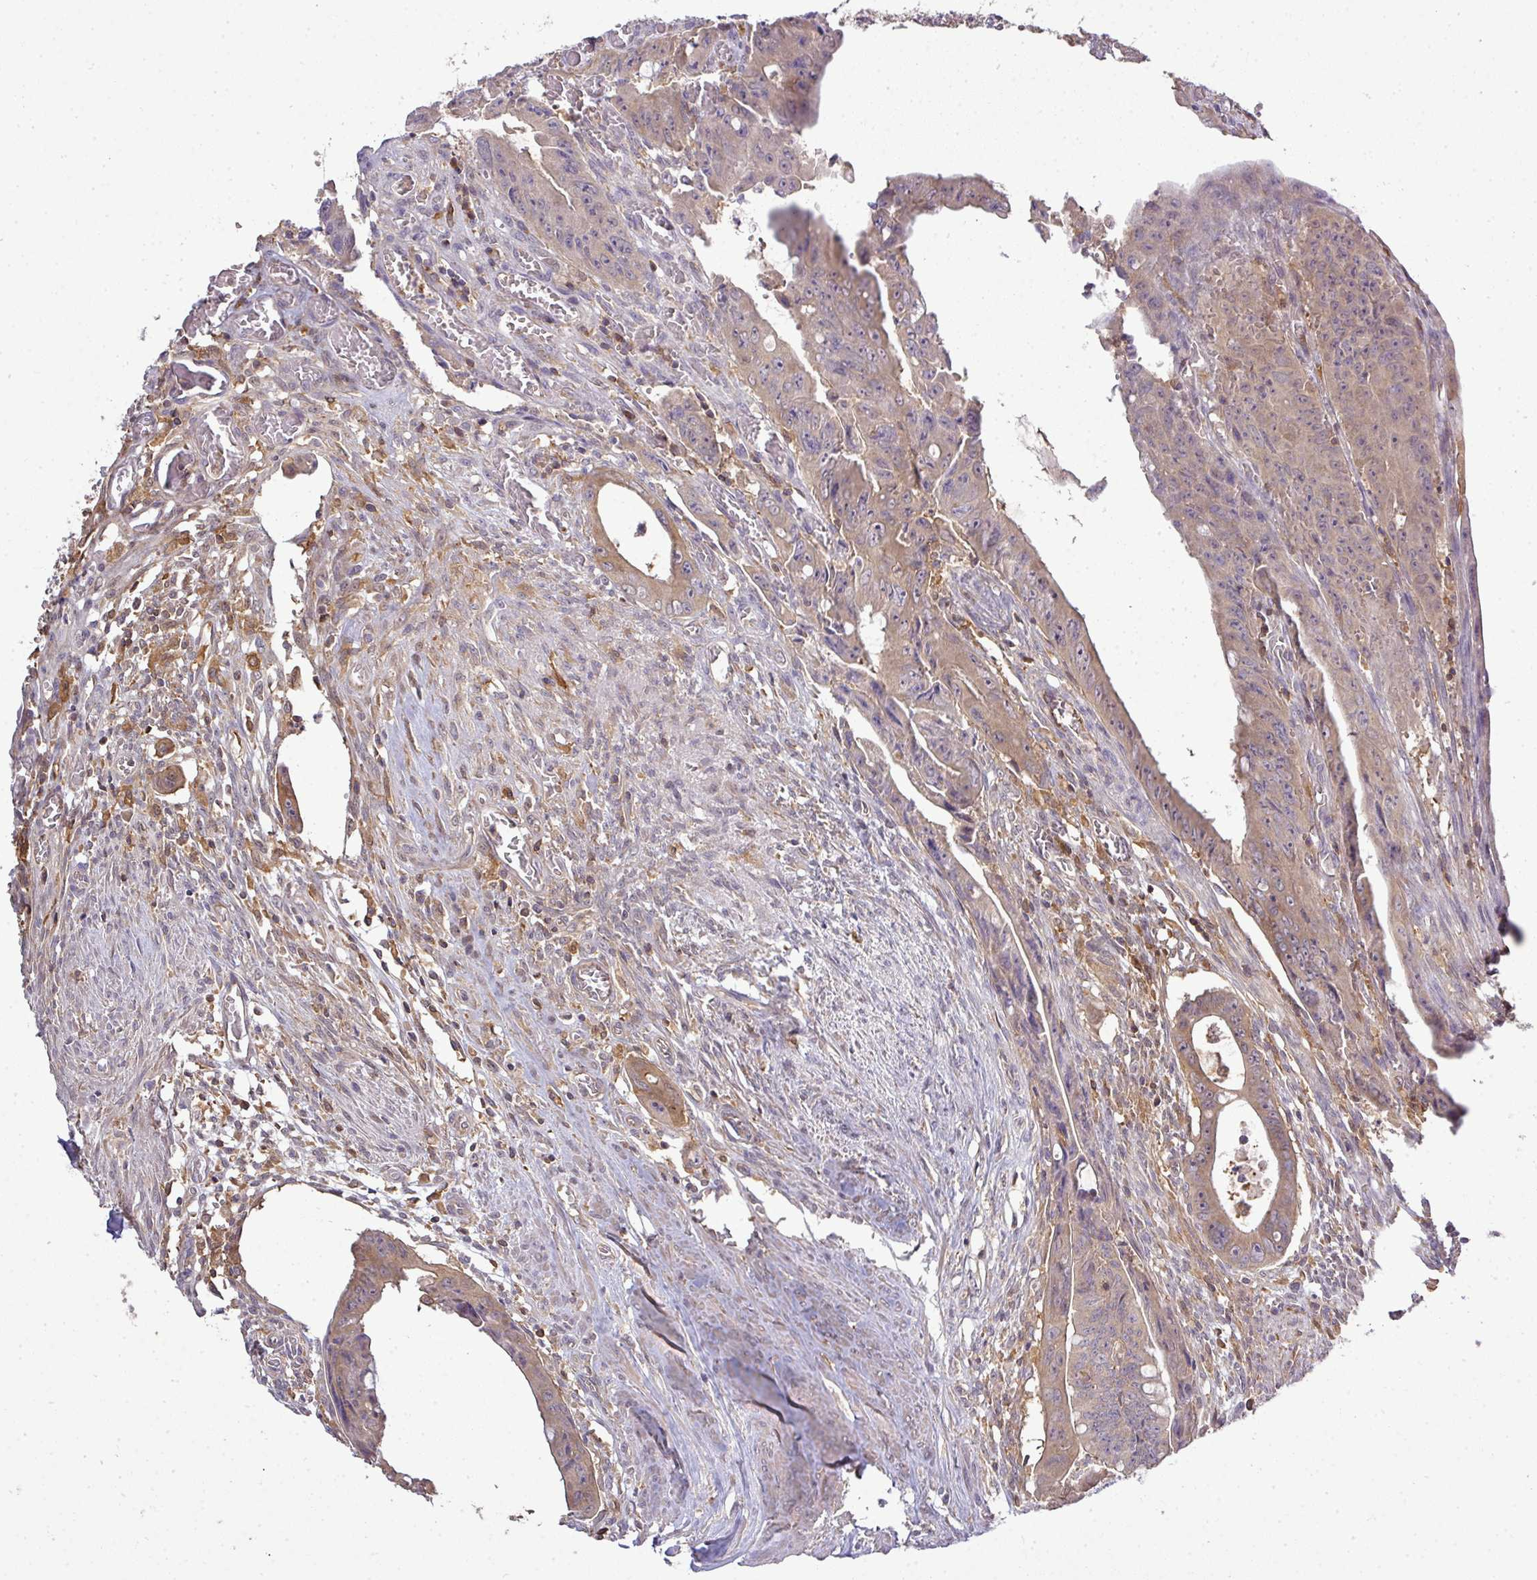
{"staining": {"intensity": "weak", "quantity": ">75%", "location": "cytoplasmic/membranous"}, "tissue": "colorectal cancer", "cell_type": "Tumor cells", "image_type": "cancer", "snomed": [{"axis": "morphology", "description": "Adenocarcinoma, NOS"}, {"axis": "topography", "description": "Rectum"}], "caption": "Weak cytoplasmic/membranous staining for a protein is identified in about >75% of tumor cells of adenocarcinoma (colorectal) using immunohistochemistry (IHC).", "gene": "STAT5A", "patient": {"sex": "male", "age": 78}}